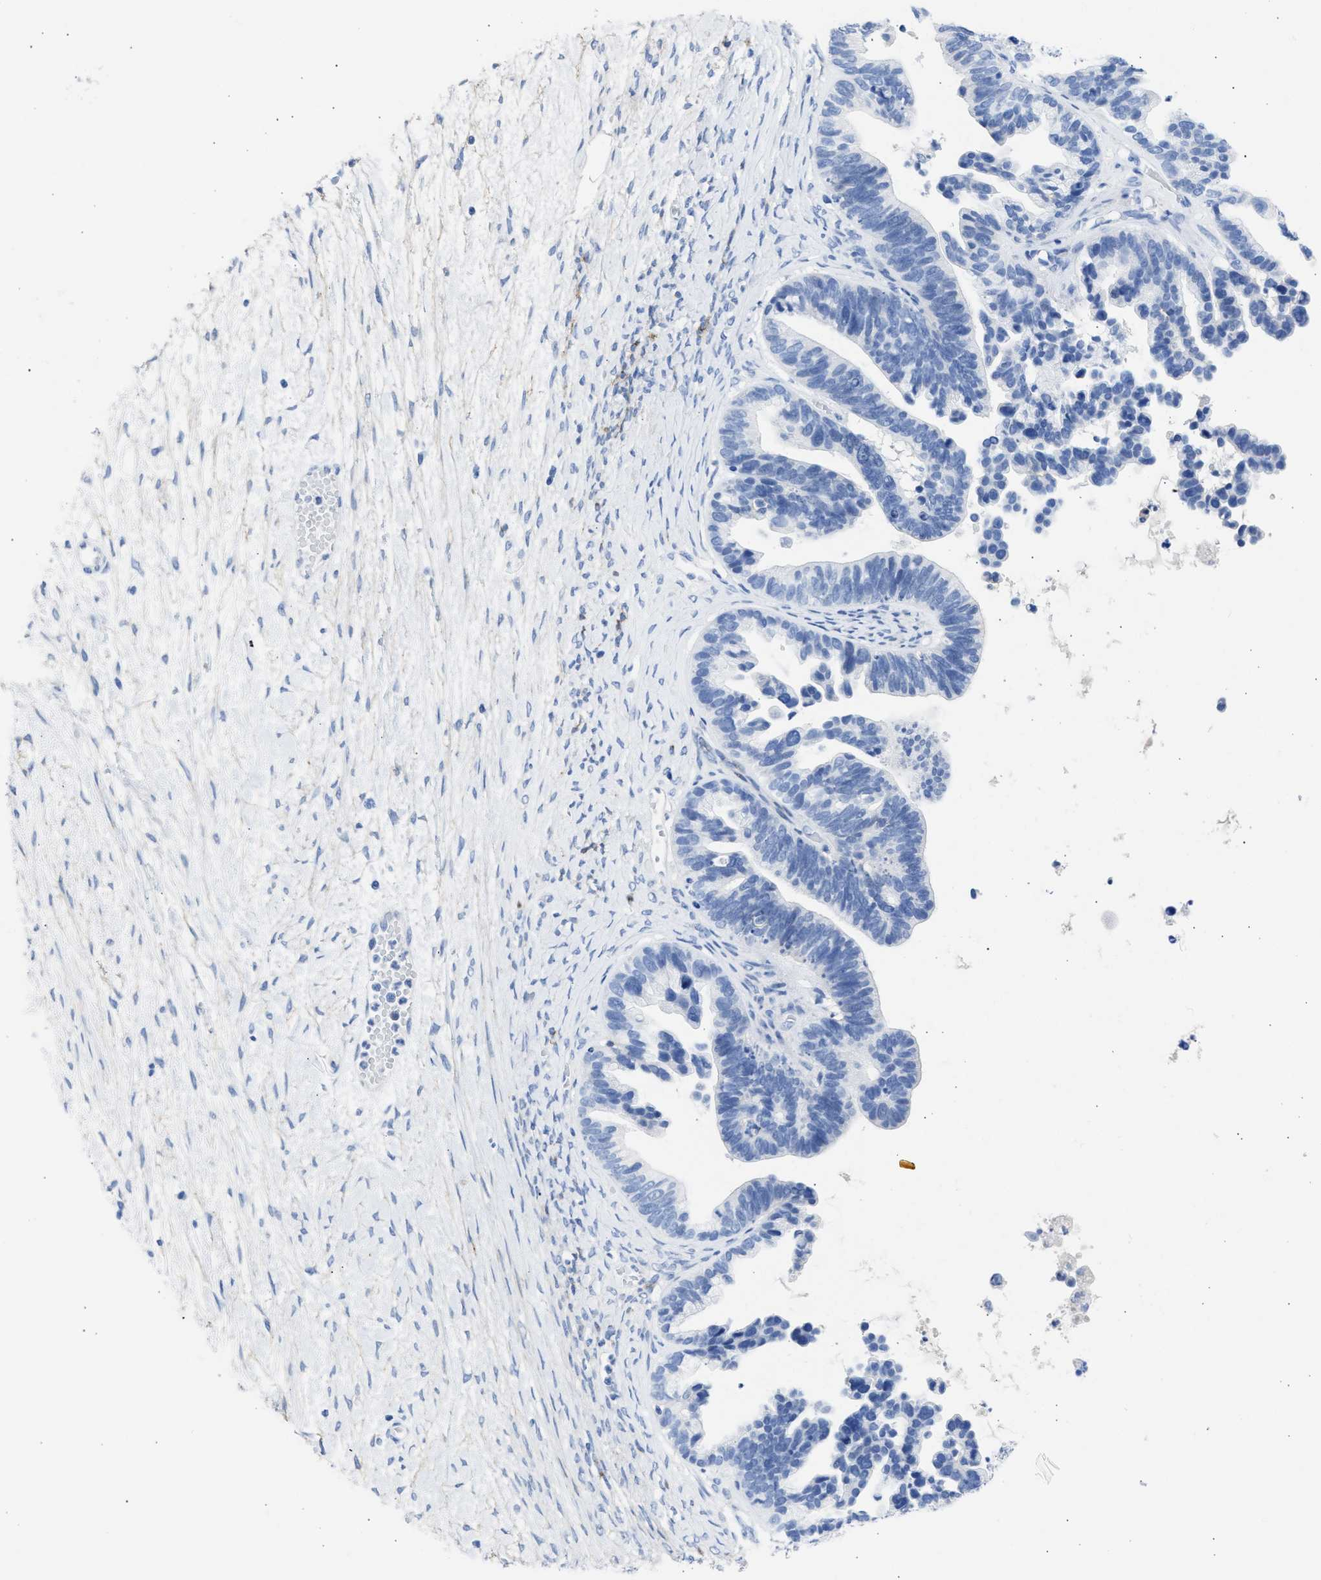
{"staining": {"intensity": "negative", "quantity": "none", "location": "none"}, "tissue": "ovarian cancer", "cell_type": "Tumor cells", "image_type": "cancer", "snomed": [{"axis": "morphology", "description": "Cystadenocarcinoma, serous, NOS"}, {"axis": "topography", "description": "Ovary"}], "caption": "Tumor cells show no significant protein expression in serous cystadenocarcinoma (ovarian). (DAB immunohistochemistry (IHC) visualized using brightfield microscopy, high magnification).", "gene": "NCAM1", "patient": {"sex": "female", "age": 56}}